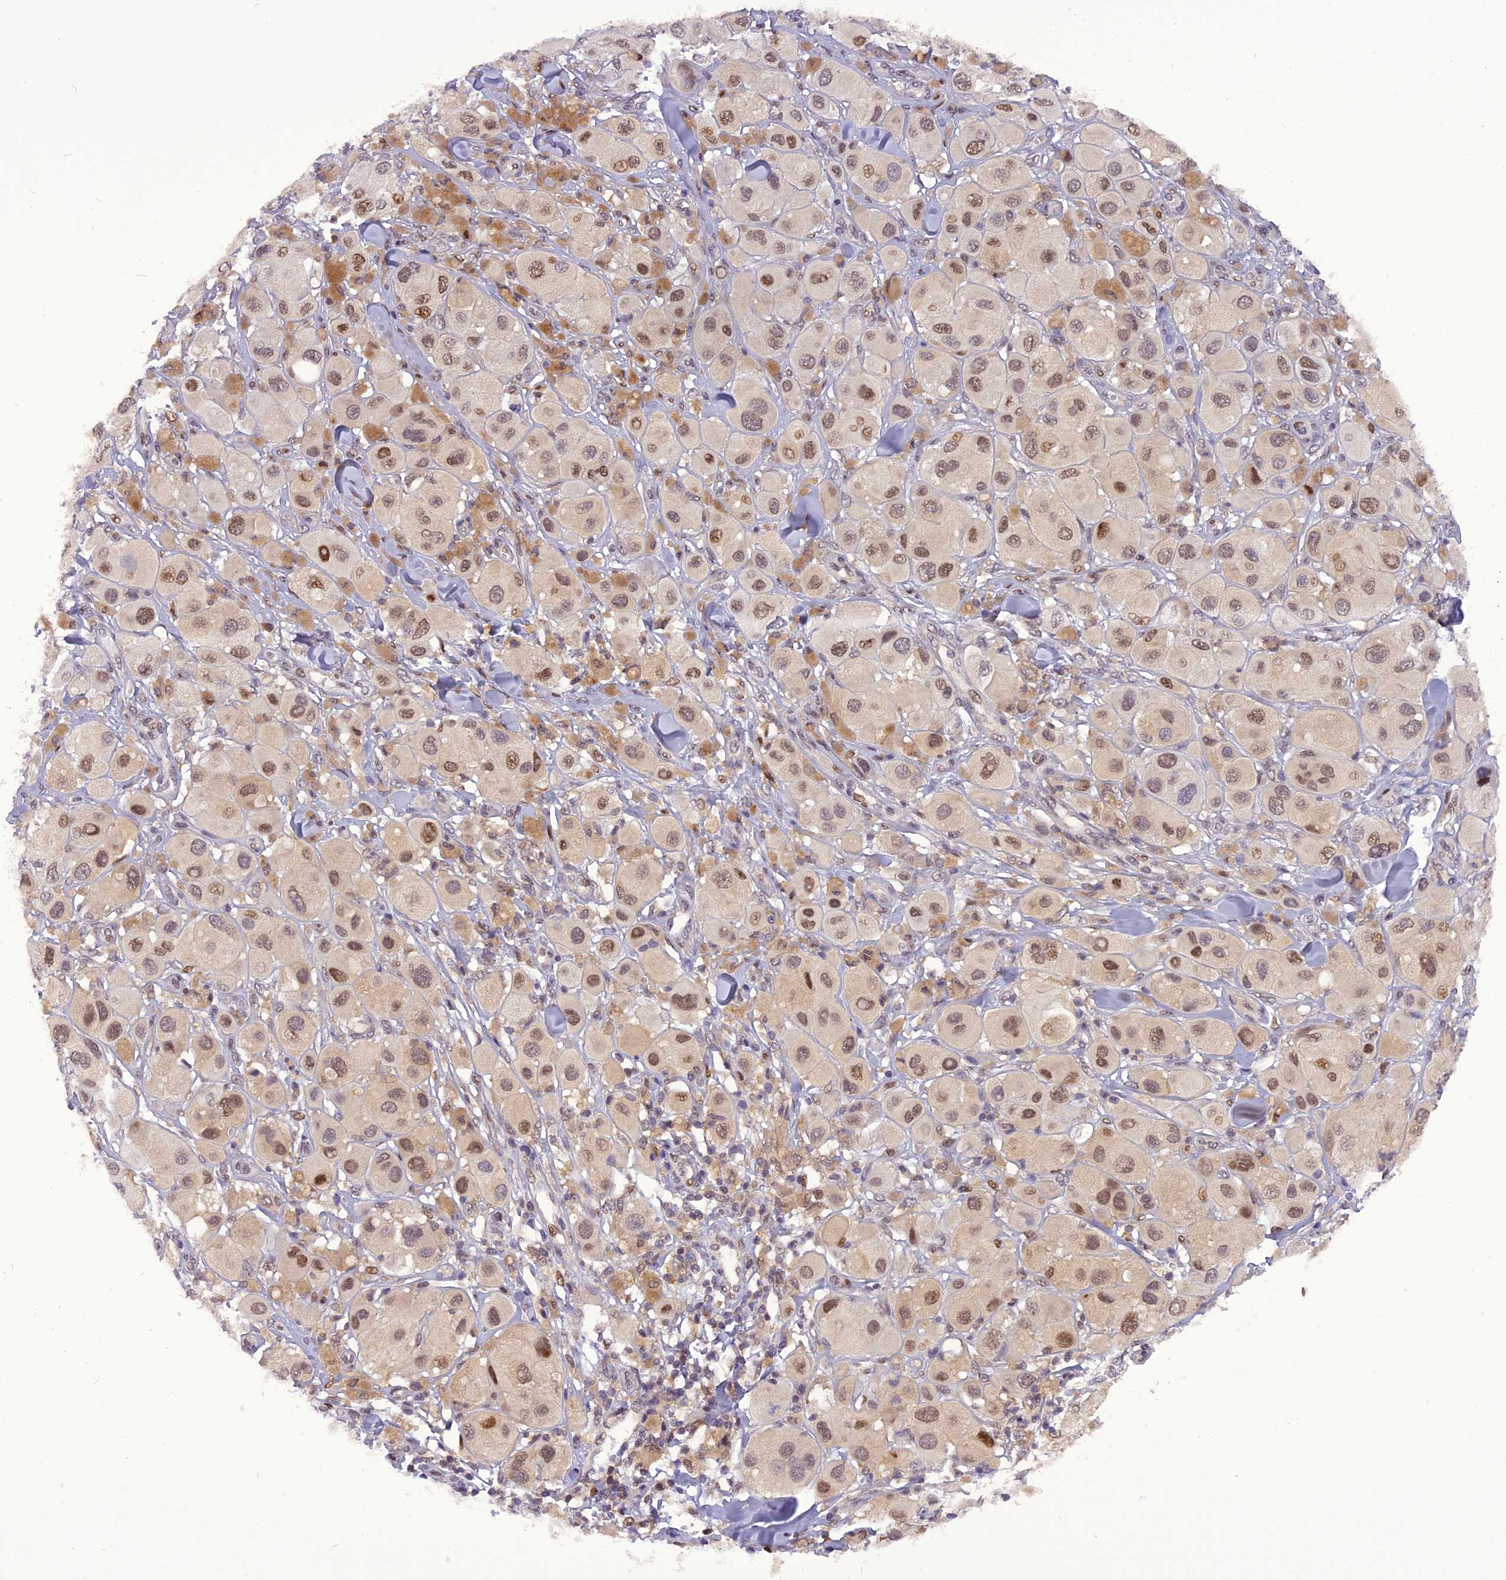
{"staining": {"intensity": "moderate", "quantity": ">75%", "location": "nuclear"}, "tissue": "melanoma", "cell_type": "Tumor cells", "image_type": "cancer", "snomed": [{"axis": "morphology", "description": "Malignant melanoma, Metastatic site"}, {"axis": "topography", "description": "Skin"}], "caption": "DAB (3,3'-diaminobenzidine) immunohistochemical staining of human malignant melanoma (metastatic site) exhibits moderate nuclear protein staining in approximately >75% of tumor cells.", "gene": "RABGGTA", "patient": {"sex": "male", "age": 41}}